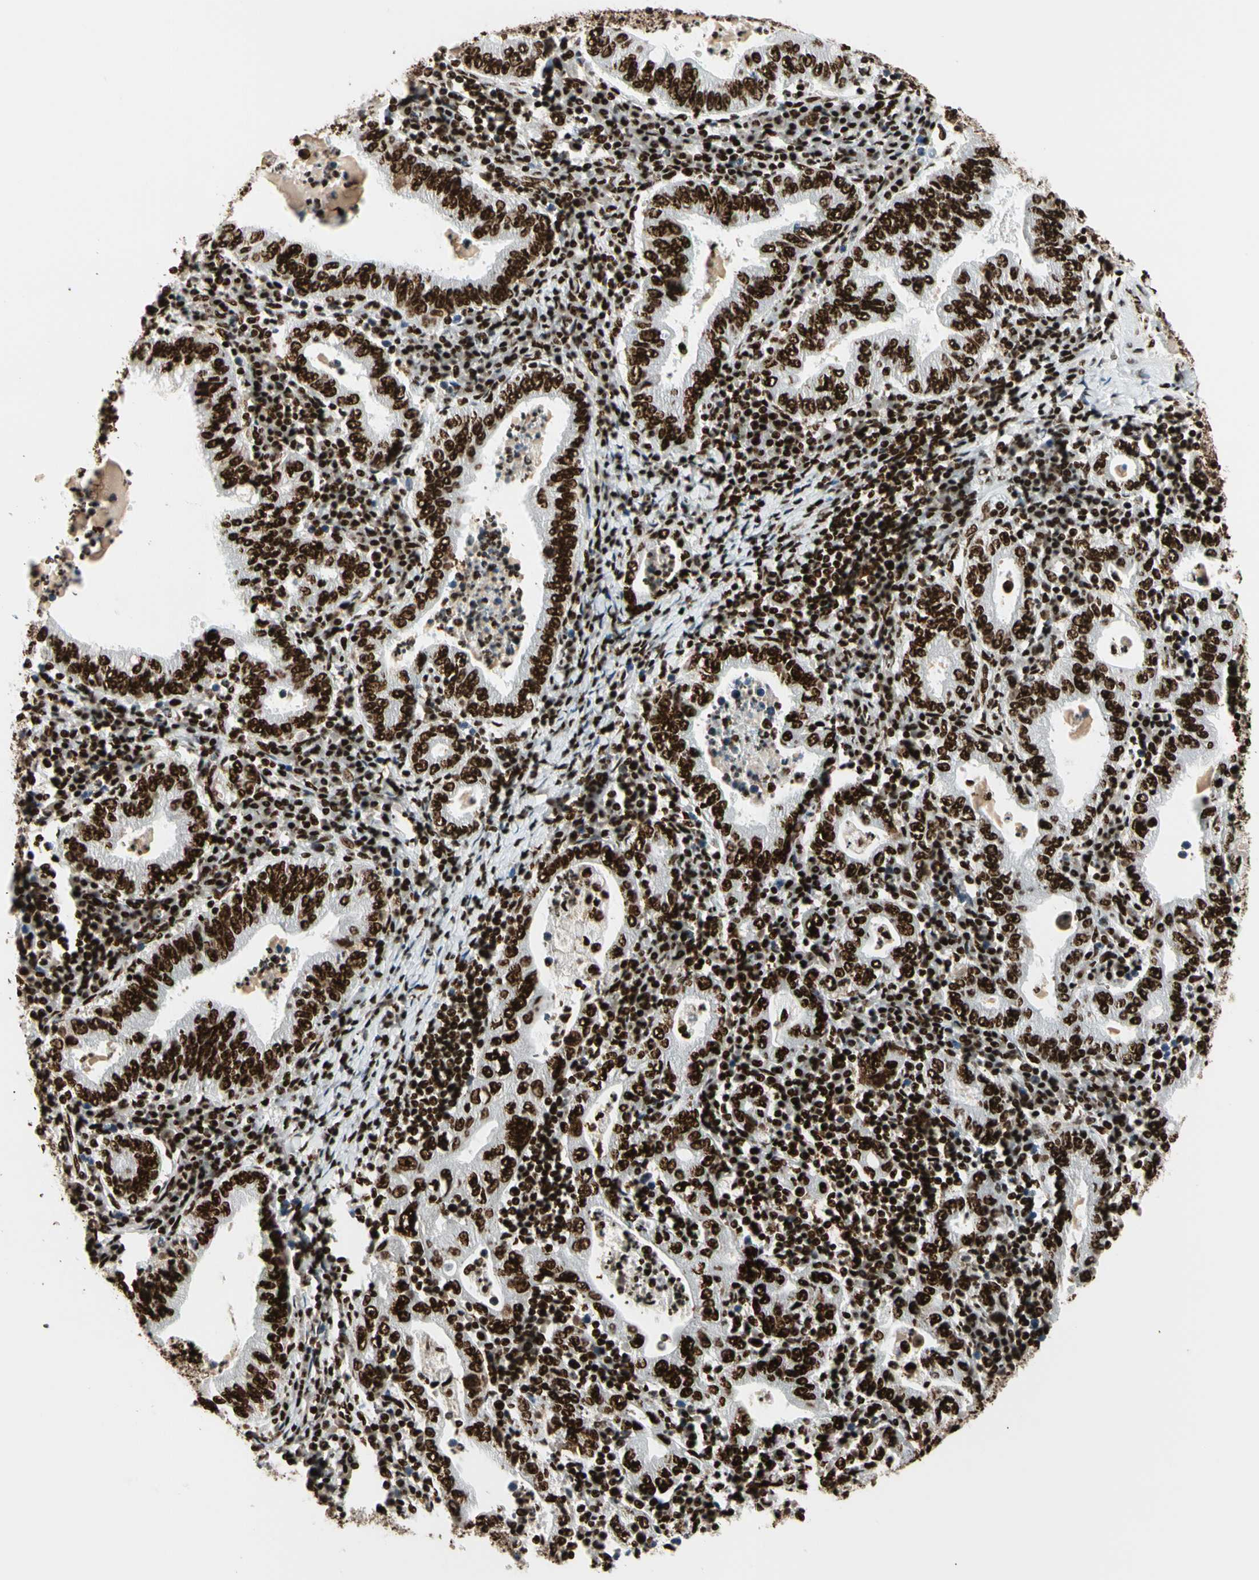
{"staining": {"intensity": "strong", "quantity": ">75%", "location": "nuclear"}, "tissue": "stomach cancer", "cell_type": "Tumor cells", "image_type": "cancer", "snomed": [{"axis": "morphology", "description": "Normal tissue, NOS"}, {"axis": "morphology", "description": "Adenocarcinoma, NOS"}, {"axis": "topography", "description": "Esophagus"}, {"axis": "topography", "description": "Stomach, upper"}, {"axis": "topography", "description": "Peripheral nerve tissue"}], "caption": "Adenocarcinoma (stomach) was stained to show a protein in brown. There is high levels of strong nuclear positivity in approximately >75% of tumor cells. (DAB = brown stain, brightfield microscopy at high magnification).", "gene": "CCAR1", "patient": {"sex": "male", "age": 62}}